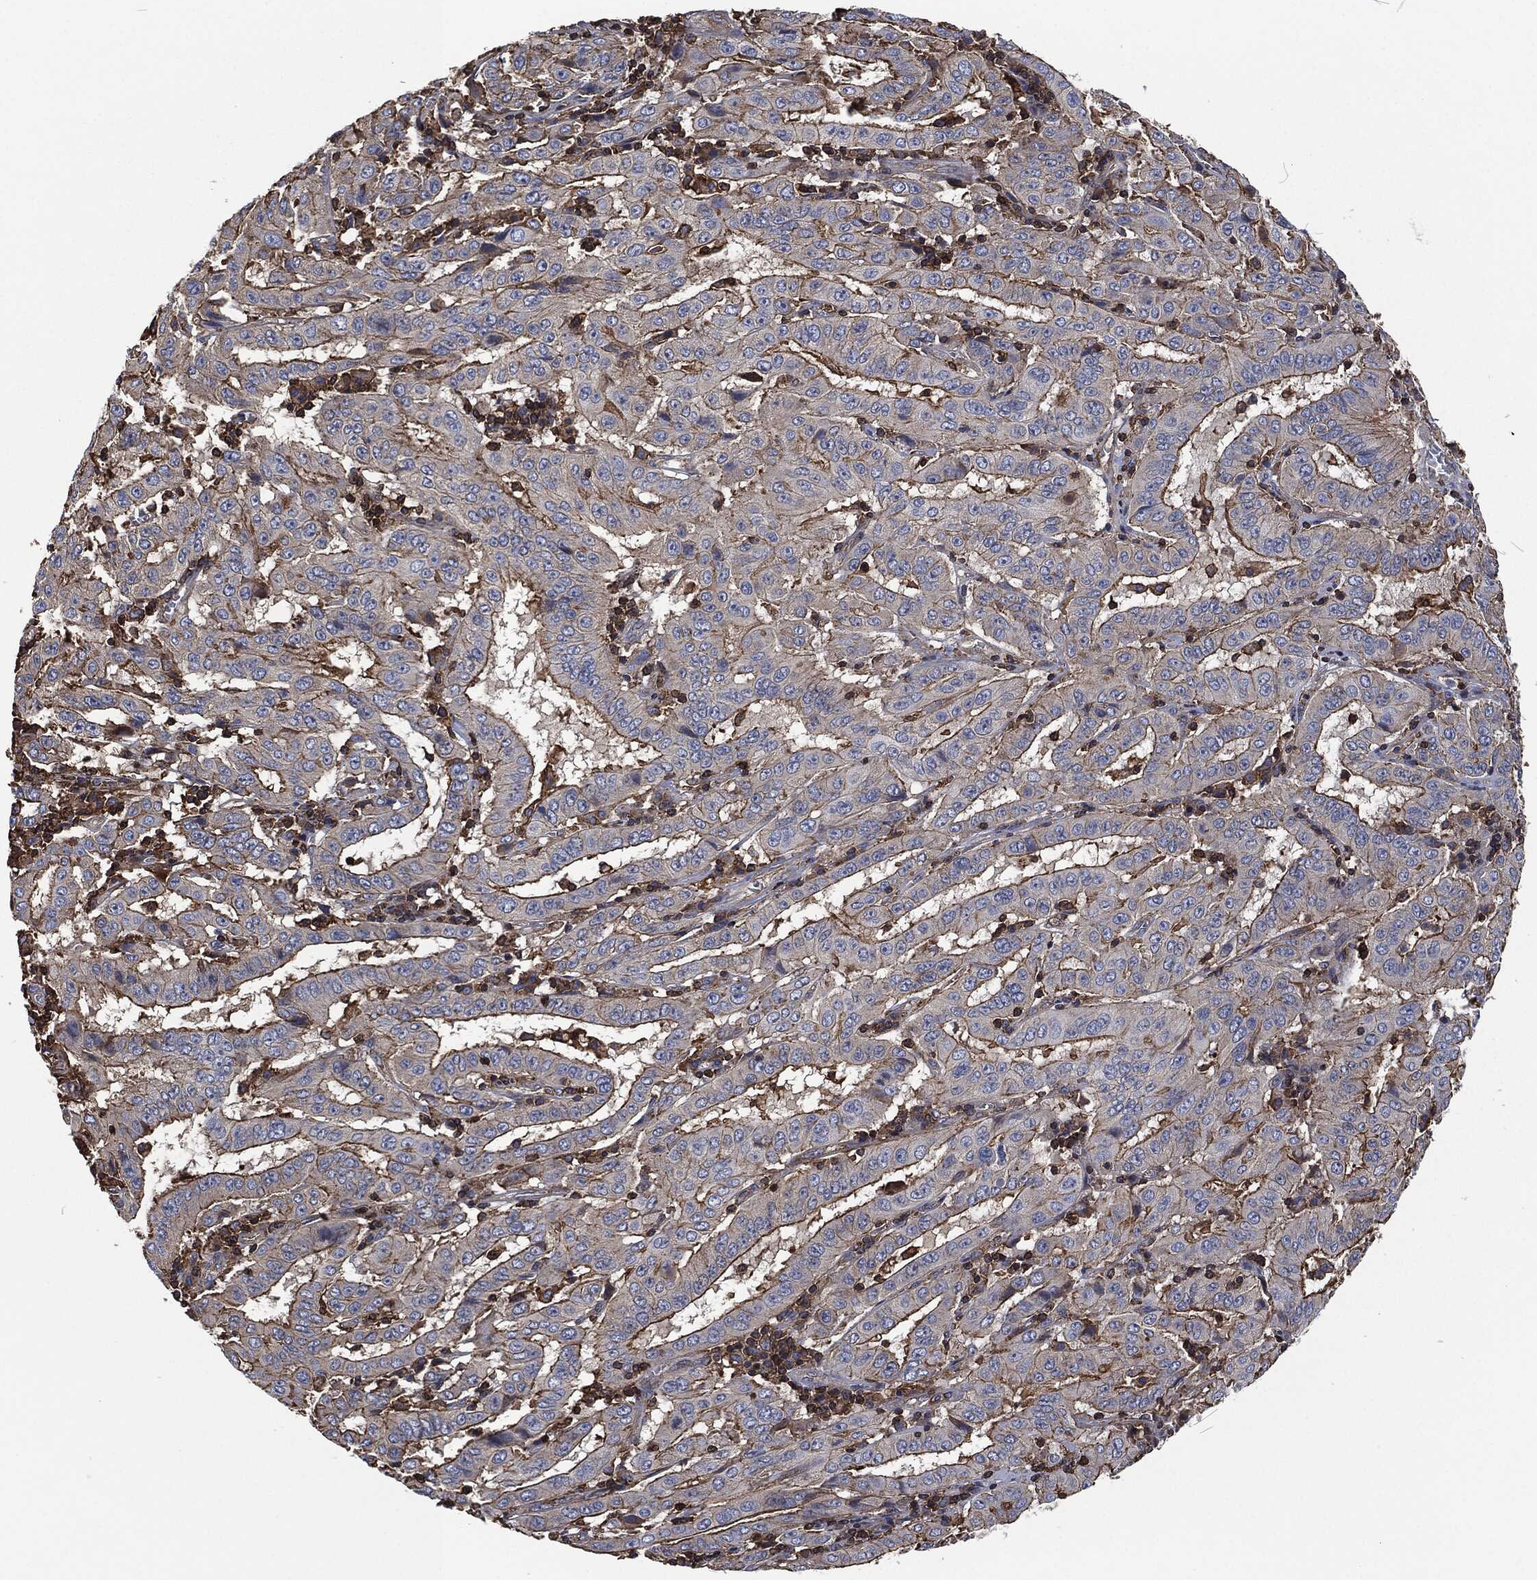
{"staining": {"intensity": "strong", "quantity": ">75%", "location": "cytoplasmic/membranous"}, "tissue": "pancreatic cancer", "cell_type": "Tumor cells", "image_type": "cancer", "snomed": [{"axis": "morphology", "description": "Adenocarcinoma, NOS"}, {"axis": "topography", "description": "Pancreas"}], "caption": "Immunohistochemical staining of human pancreatic cancer demonstrates high levels of strong cytoplasmic/membranous protein positivity in approximately >75% of tumor cells. Nuclei are stained in blue.", "gene": "LGALS9", "patient": {"sex": "male", "age": 63}}